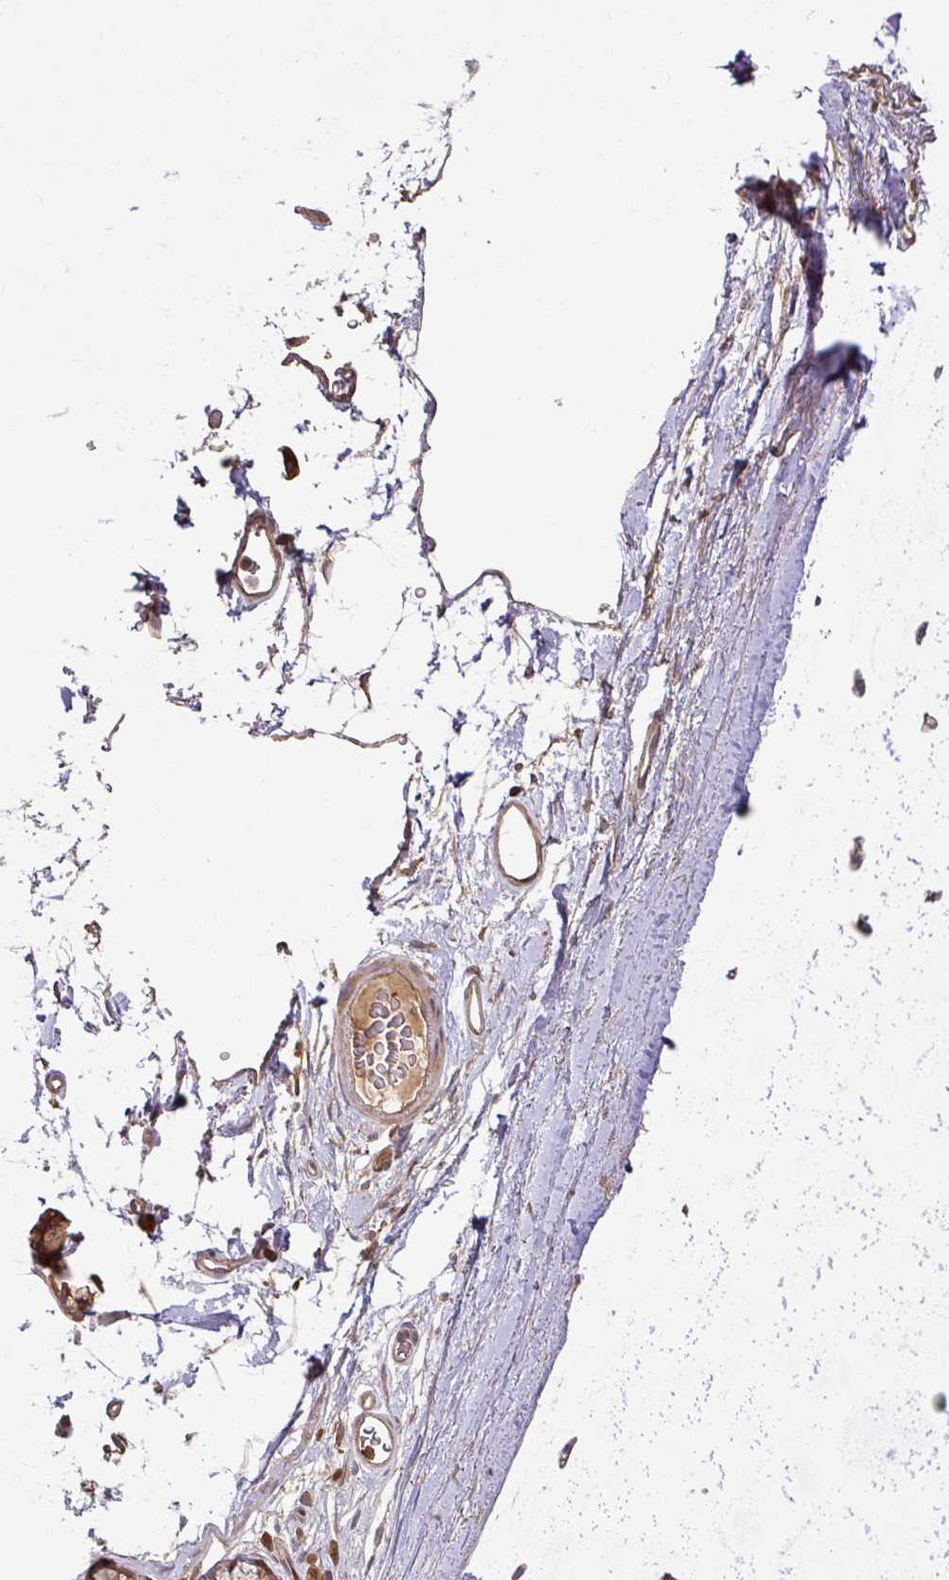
{"staining": {"intensity": "negative", "quantity": "none", "location": "none"}, "tissue": "adipose tissue", "cell_type": "Adipocytes", "image_type": "normal", "snomed": [{"axis": "morphology", "description": "Normal tissue, NOS"}, {"axis": "topography", "description": "Lymph node"}, {"axis": "topography", "description": "Cartilage tissue"}, {"axis": "topography", "description": "Bronchus"}], "caption": "Immunohistochemistry histopathology image of normal adipose tissue: human adipose tissue stained with DAB displays no significant protein positivity in adipocytes.", "gene": "GSPT1", "patient": {"sex": "female", "age": 70}}